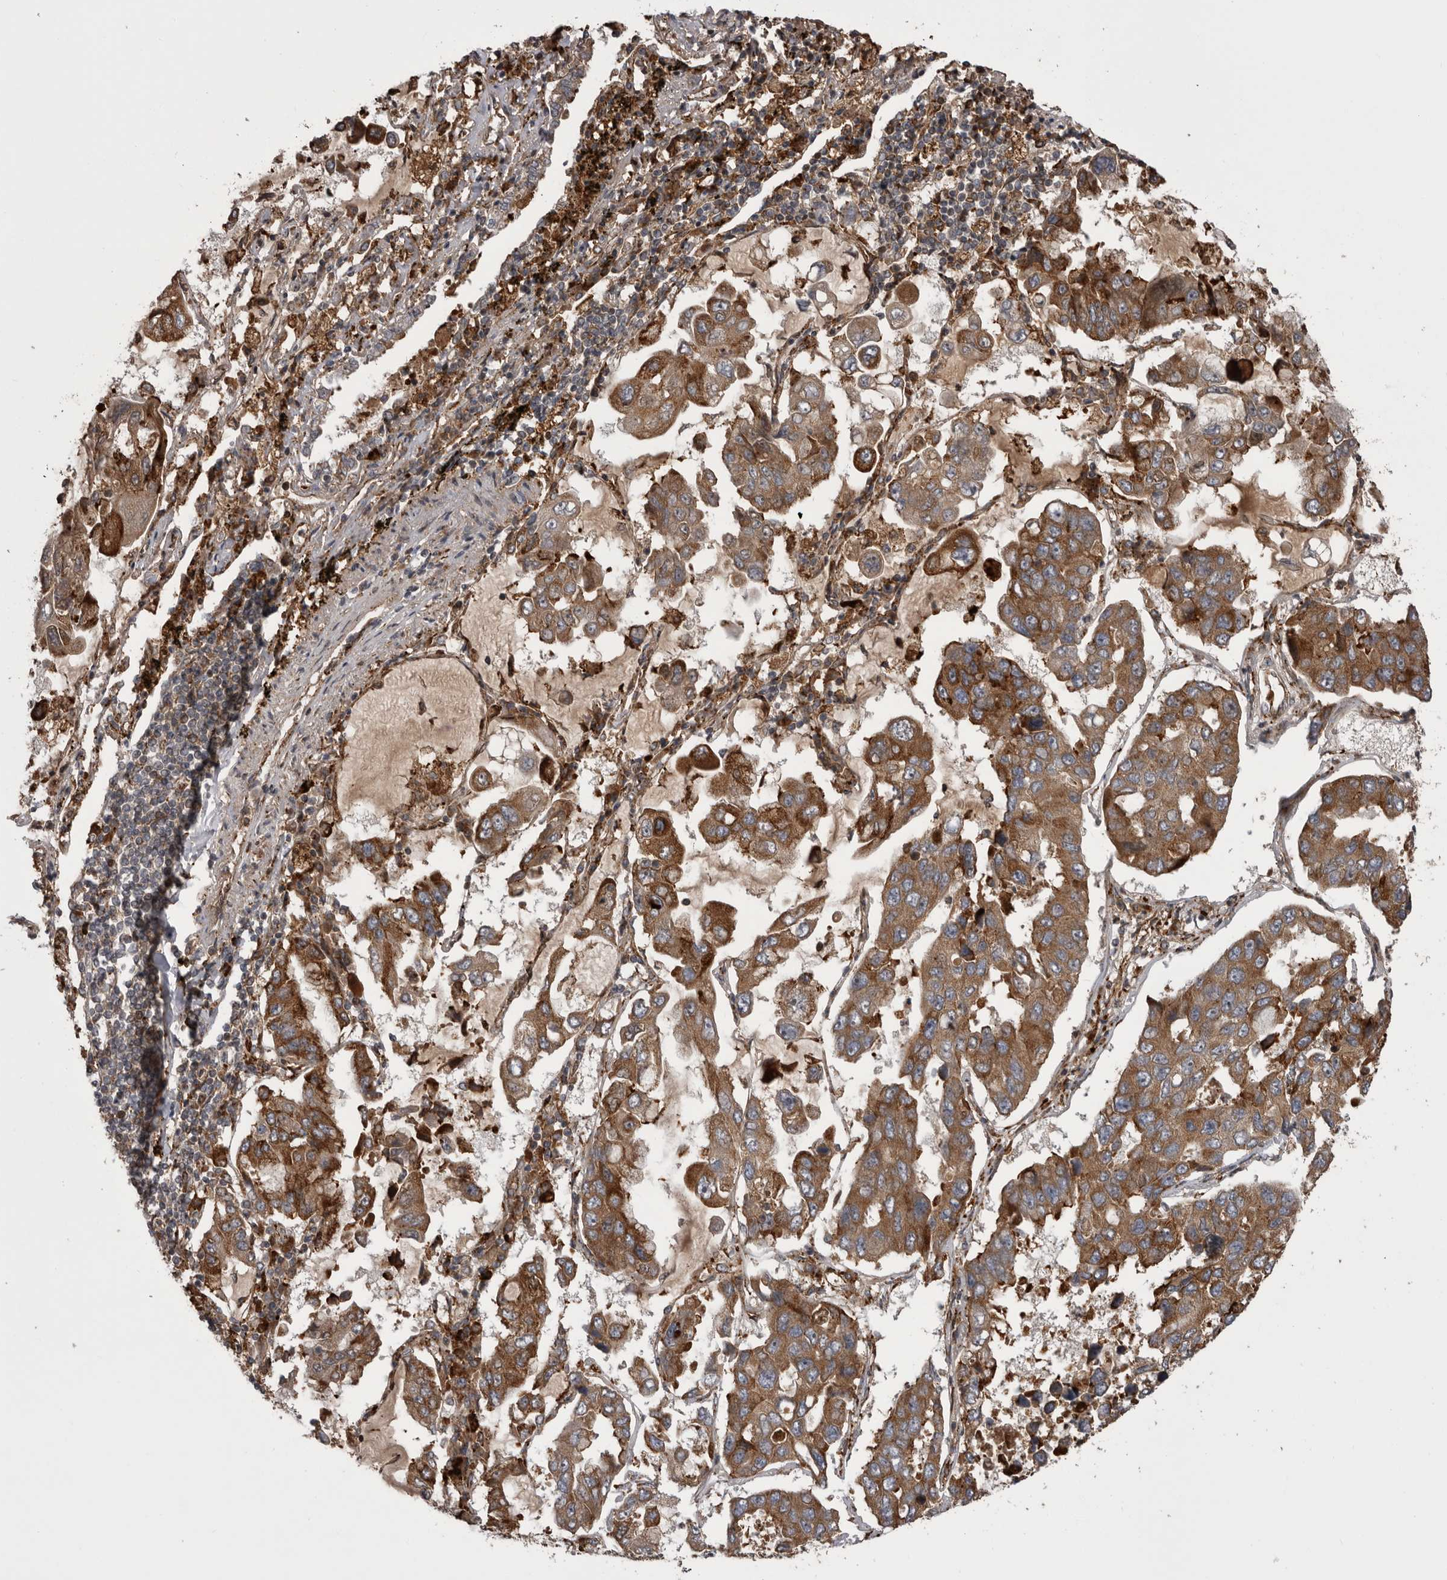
{"staining": {"intensity": "moderate", "quantity": ">75%", "location": "cytoplasmic/membranous"}, "tissue": "lung cancer", "cell_type": "Tumor cells", "image_type": "cancer", "snomed": [{"axis": "morphology", "description": "Adenocarcinoma, NOS"}, {"axis": "topography", "description": "Lung"}], "caption": "Protein expression analysis of human lung adenocarcinoma reveals moderate cytoplasmic/membranous staining in about >75% of tumor cells.", "gene": "RAB3GAP2", "patient": {"sex": "male", "age": 64}}